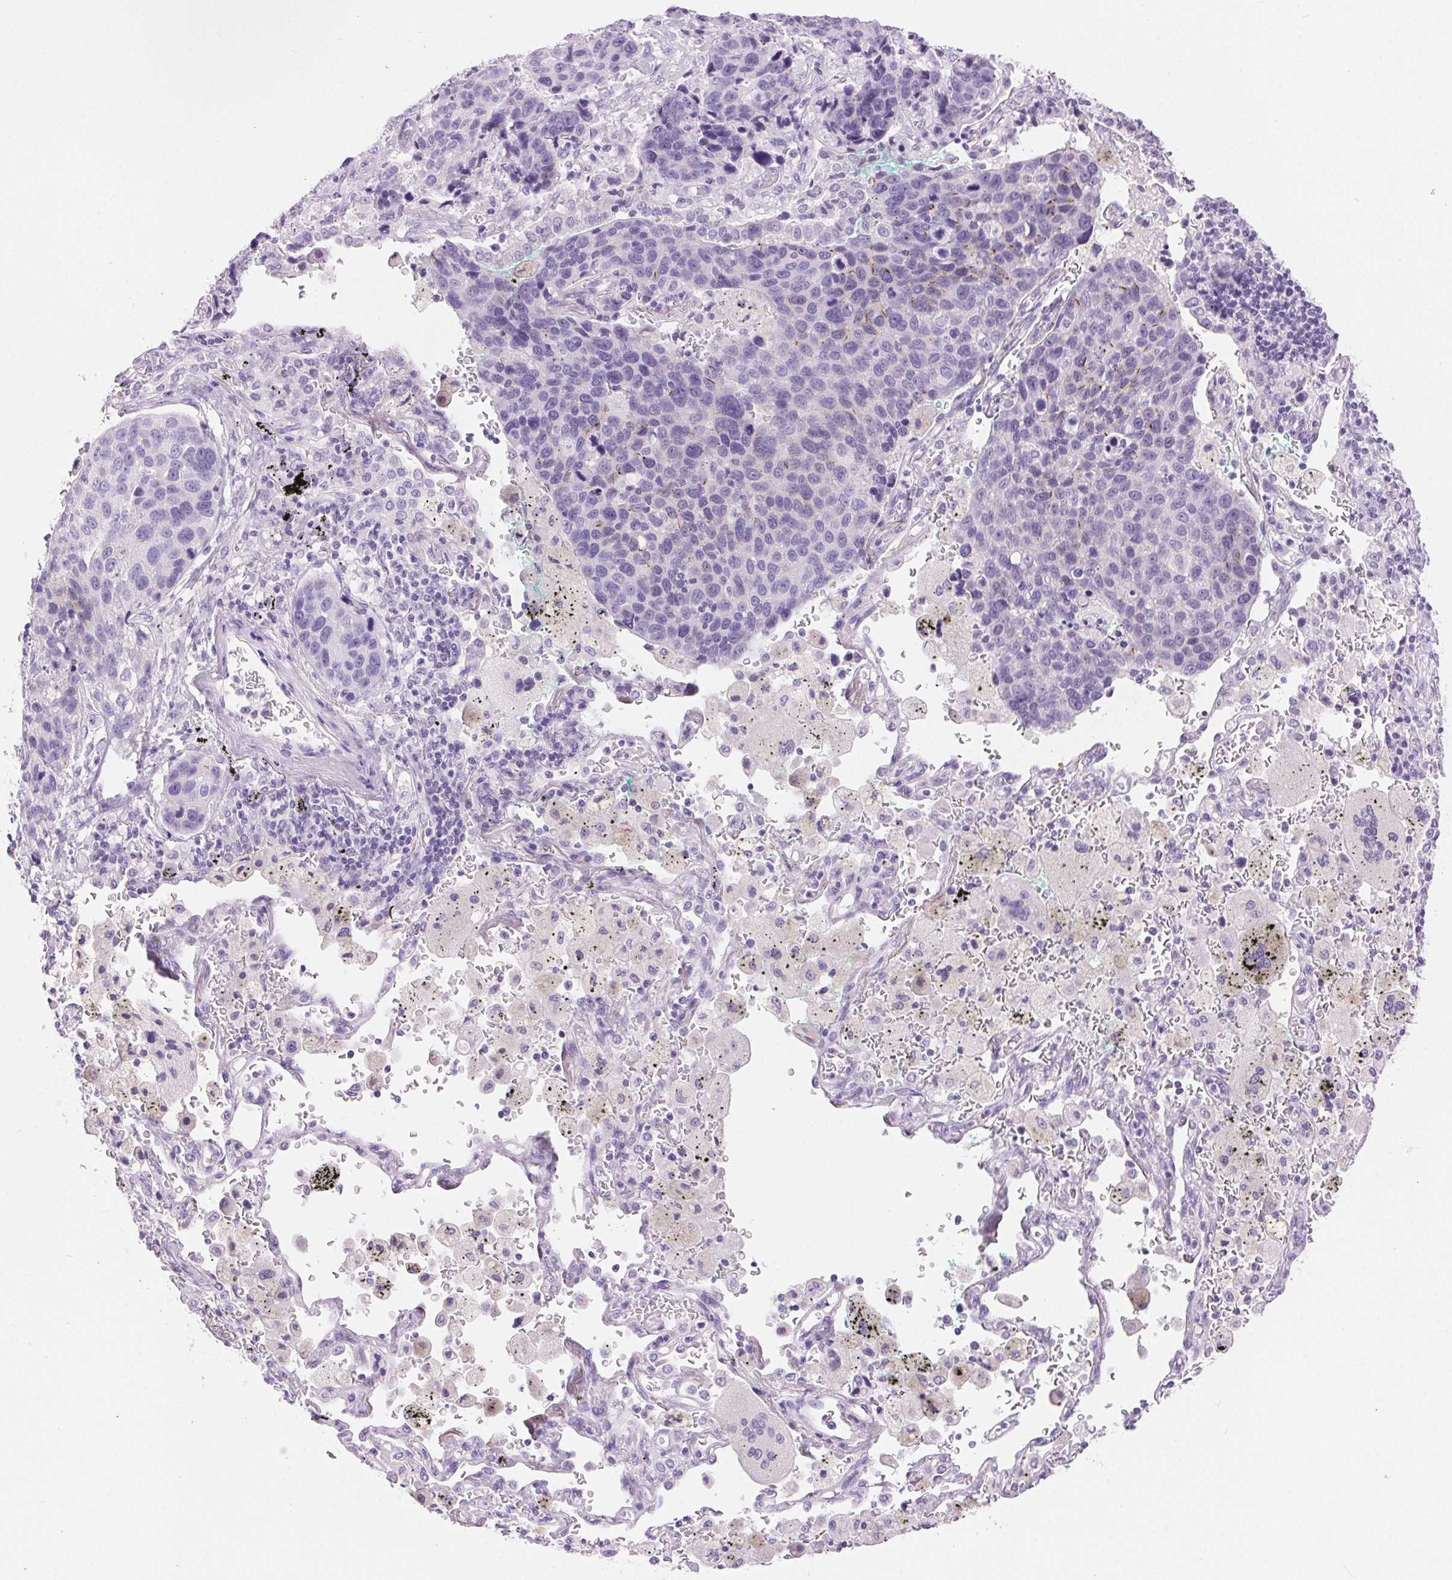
{"staining": {"intensity": "negative", "quantity": "none", "location": "none"}, "tissue": "lung cancer", "cell_type": "Tumor cells", "image_type": "cancer", "snomed": [{"axis": "morphology", "description": "Squamous cell carcinoma, NOS"}, {"axis": "topography", "description": "Lymph node"}, {"axis": "topography", "description": "Lung"}], "caption": "Immunohistochemistry (IHC) of human lung squamous cell carcinoma demonstrates no expression in tumor cells.", "gene": "CLDN16", "patient": {"sex": "male", "age": 61}}